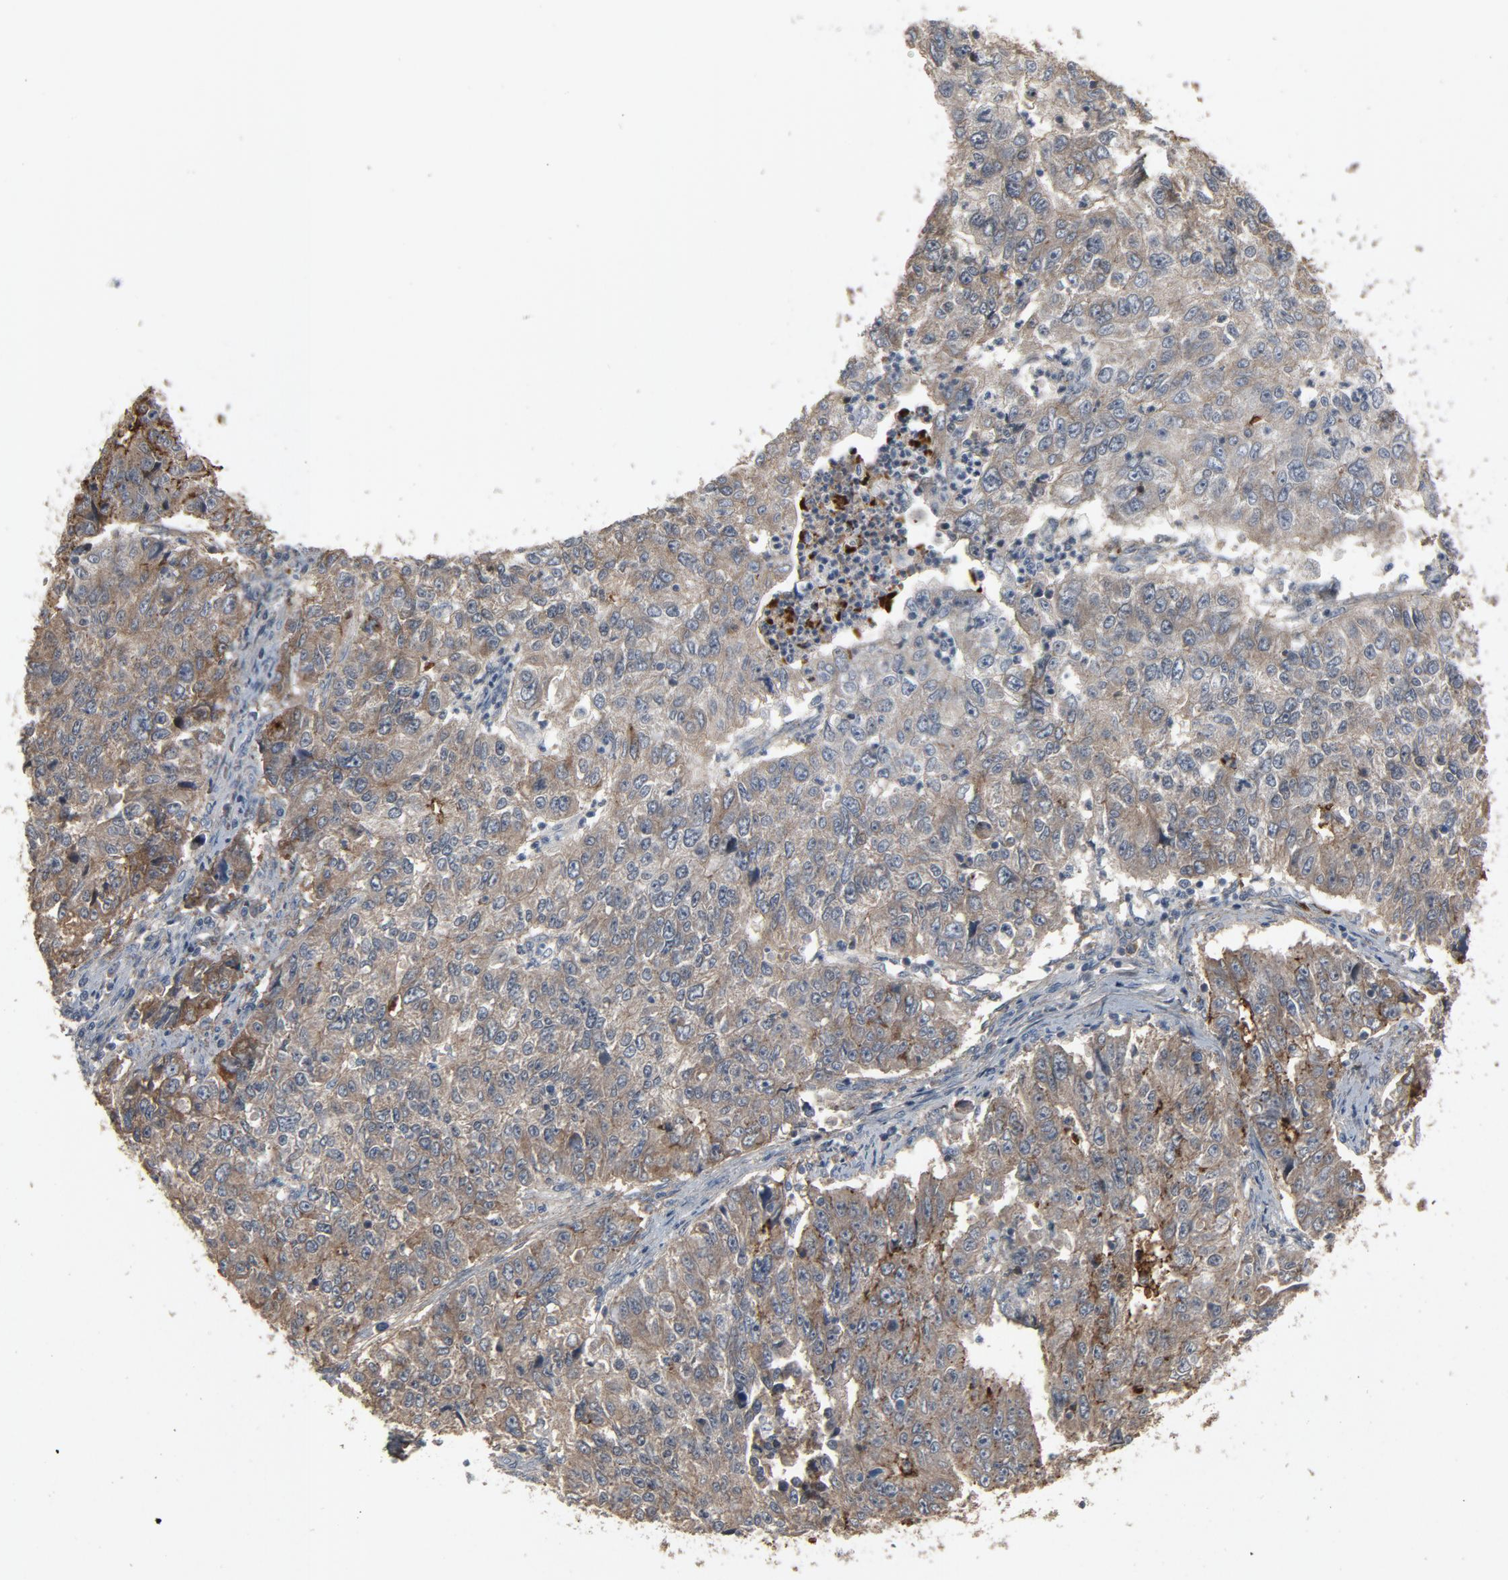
{"staining": {"intensity": "moderate", "quantity": "<25%", "location": "cytoplasmic/membranous"}, "tissue": "endometrial cancer", "cell_type": "Tumor cells", "image_type": "cancer", "snomed": [{"axis": "morphology", "description": "Adenocarcinoma, NOS"}, {"axis": "topography", "description": "Endometrium"}], "caption": "Tumor cells reveal low levels of moderate cytoplasmic/membranous positivity in approximately <25% of cells in human adenocarcinoma (endometrial).", "gene": "PDZD4", "patient": {"sex": "female", "age": 42}}